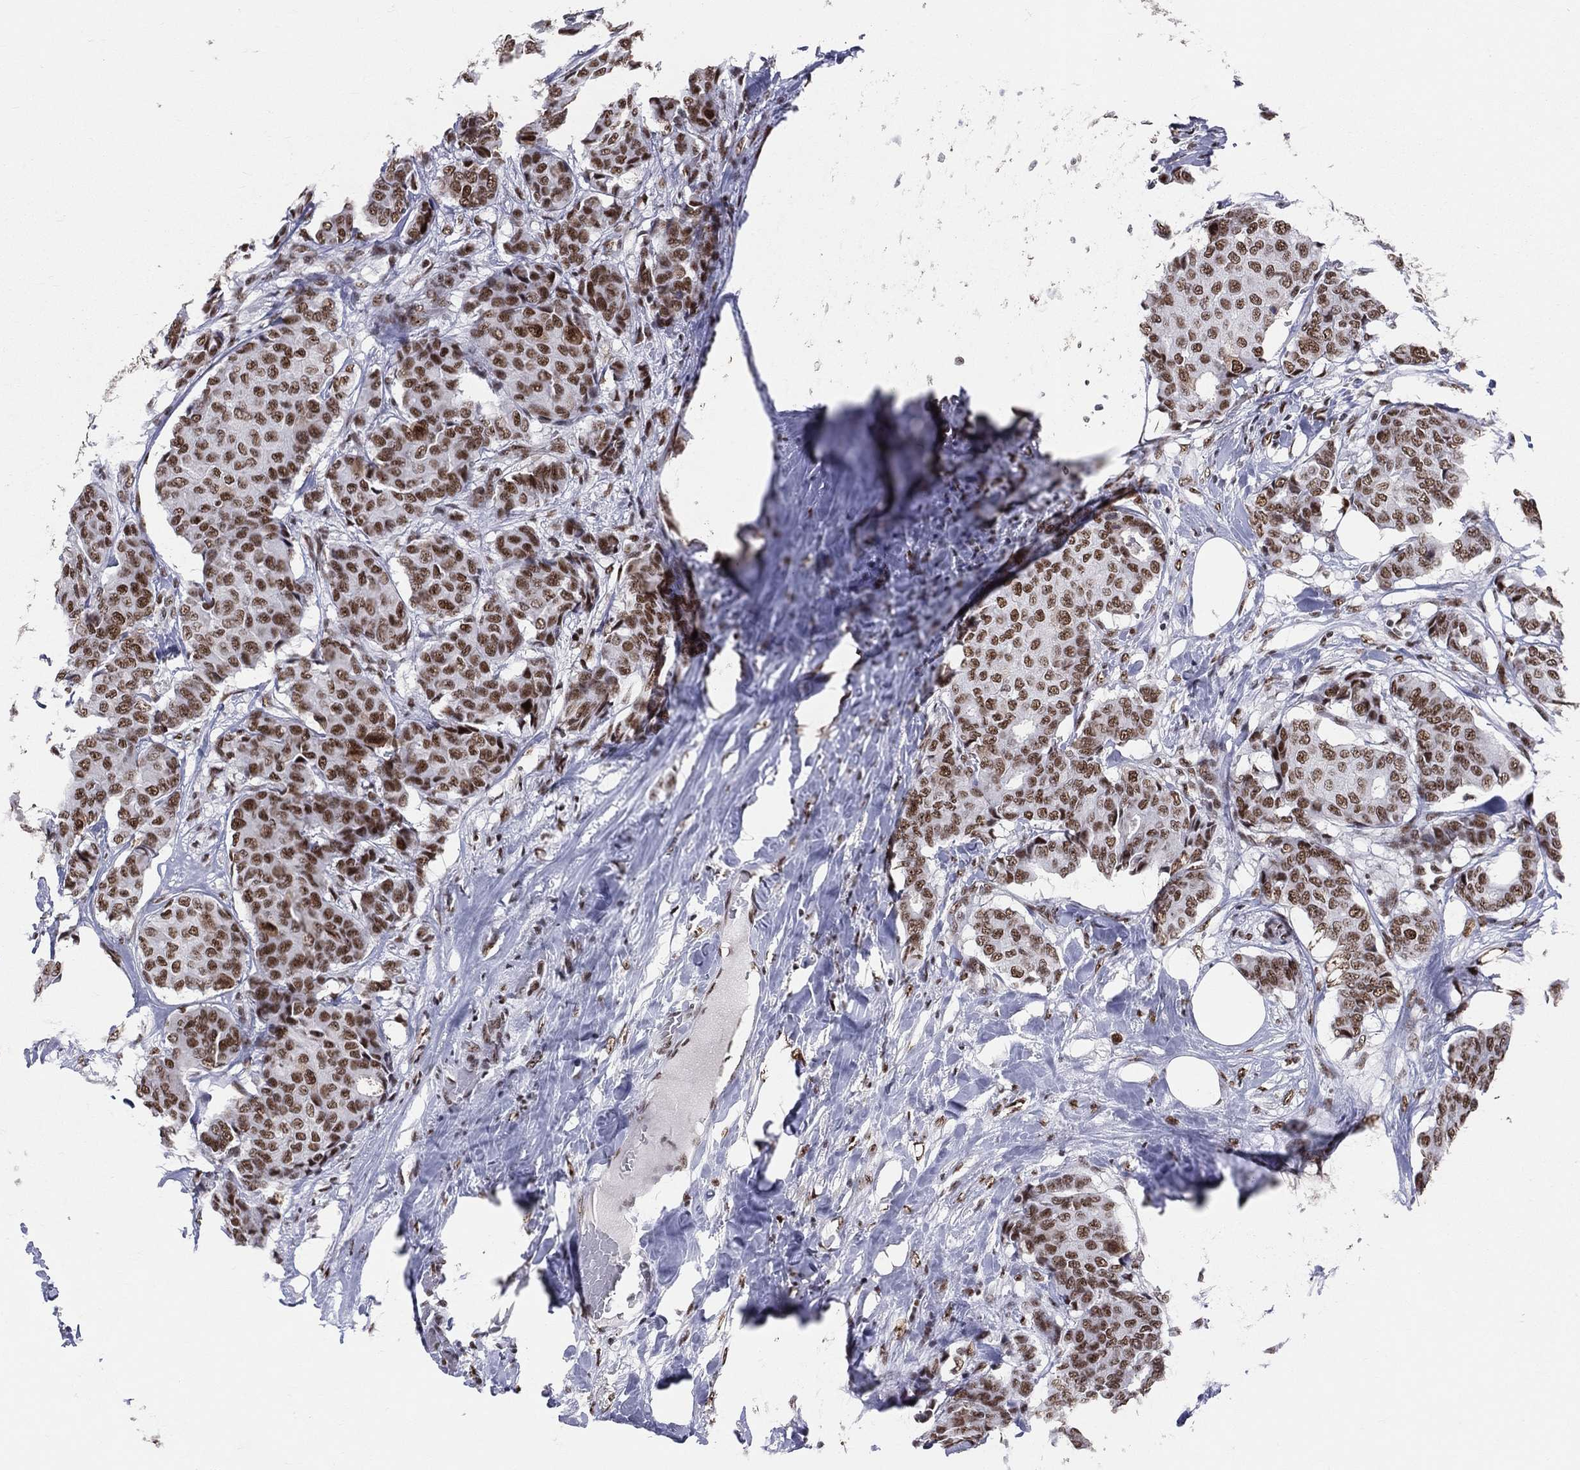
{"staining": {"intensity": "strong", "quantity": ">75%", "location": "nuclear"}, "tissue": "breast cancer", "cell_type": "Tumor cells", "image_type": "cancer", "snomed": [{"axis": "morphology", "description": "Duct carcinoma"}, {"axis": "topography", "description": "Breast"}], "caption": "Intraductal carcinoma (breast) tissue exhibits strong nuclear expression in approximately >75% of tumor cells", "gene": "CDK7", "patient": {"sex": "female", "age": 75}}